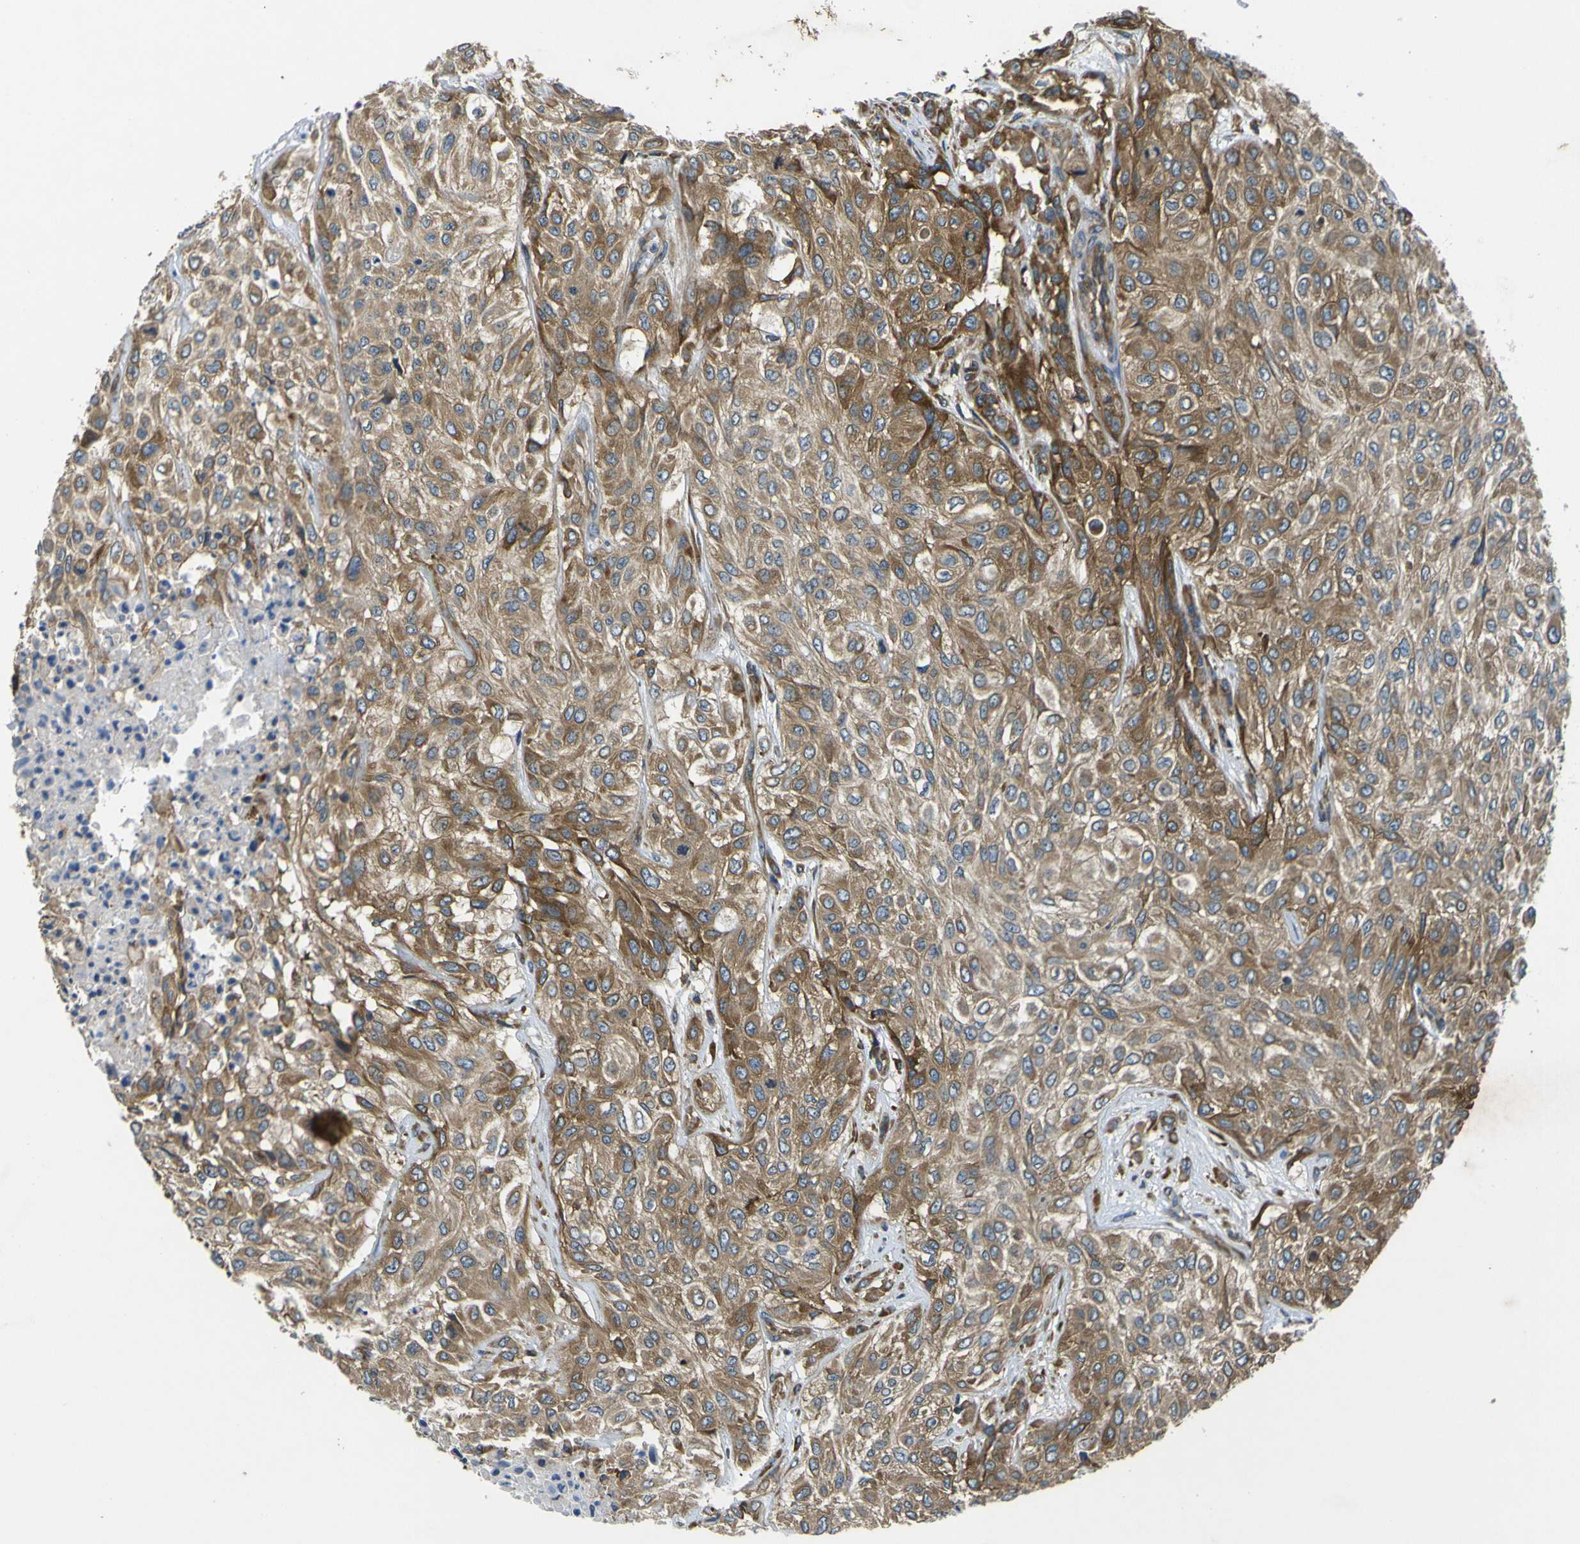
{"staining": {"intensity": "moderate", "quantity": ">75%", "location": "cytoplasmic/membranous"}, "tissue": "urothelial cancer", "cell_type": "Tumor cells", "image_type": "cancer", "snomed": [{"axis": "morphology", "description": "Urothelial carcinoma, High grade"}, {"axis": "topography", "description": "Urinary bladder"}], "caption": "Protein positivity by IHC demonstrates moderate cytoplasmic/membranous positivity in approximately >75% of tumor cells in urothelial cancer.", "gene": "RPSA", "patient": {"sex": "male", "age": 57}}